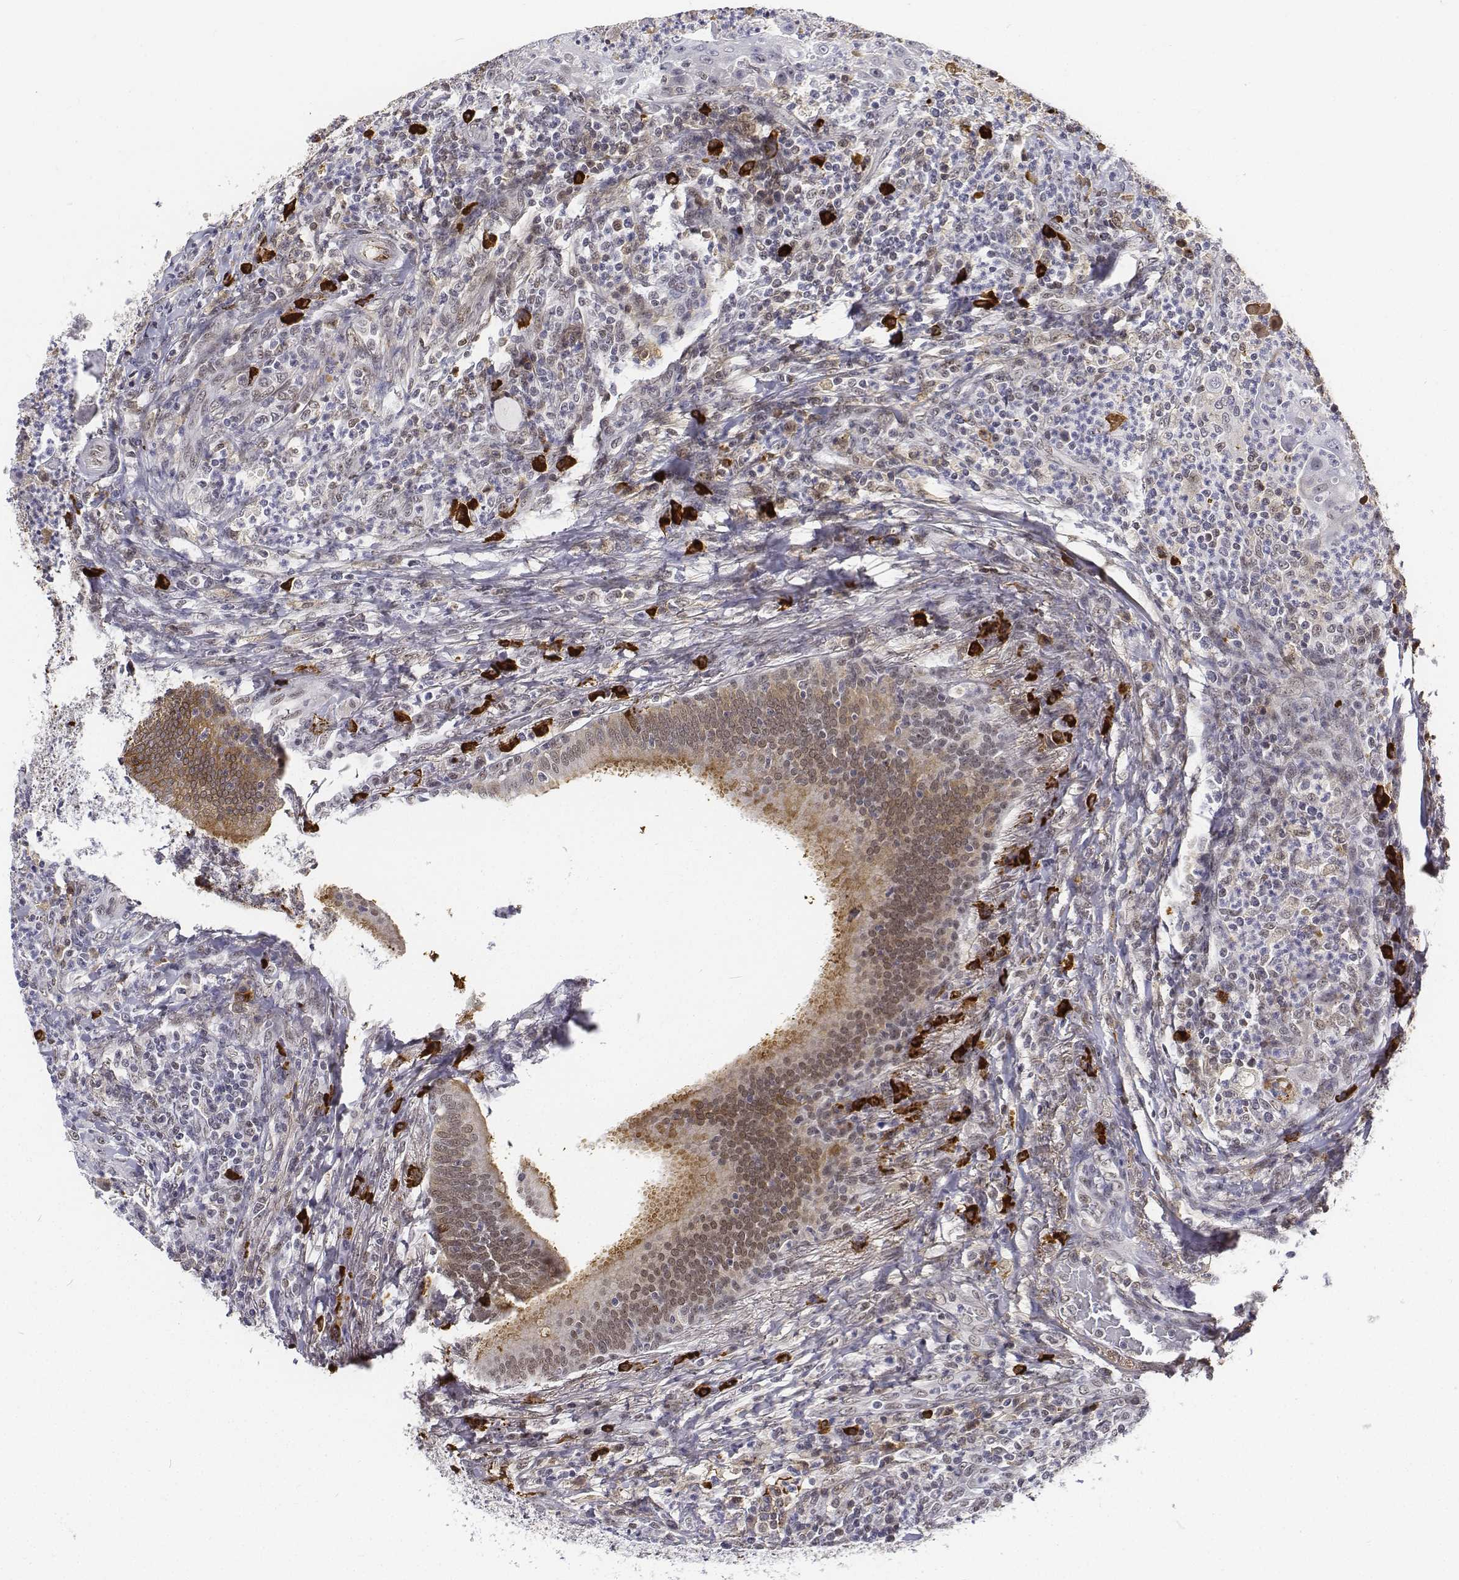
{"staining": {"intensity": "weak", "quantity": "<25%", "location": "nuclear"}, "tissue": "head and neck cancer", "cell_type": "Tumor cells", "image_type": "cancer", "snomed": [{"axis": "morphology", "description": "Squamous cell carcinoma, NOS"}, {"axis": "topography", "description": "Head-Neck"}], "caption": "DAB (3,3'-diaminobenzidine) immunohistochemical staining of head and neck cancer reveals no significant expression in tumor cells.", "gene": "ATRX", "patient": {"sex": "male", "age": 69}}